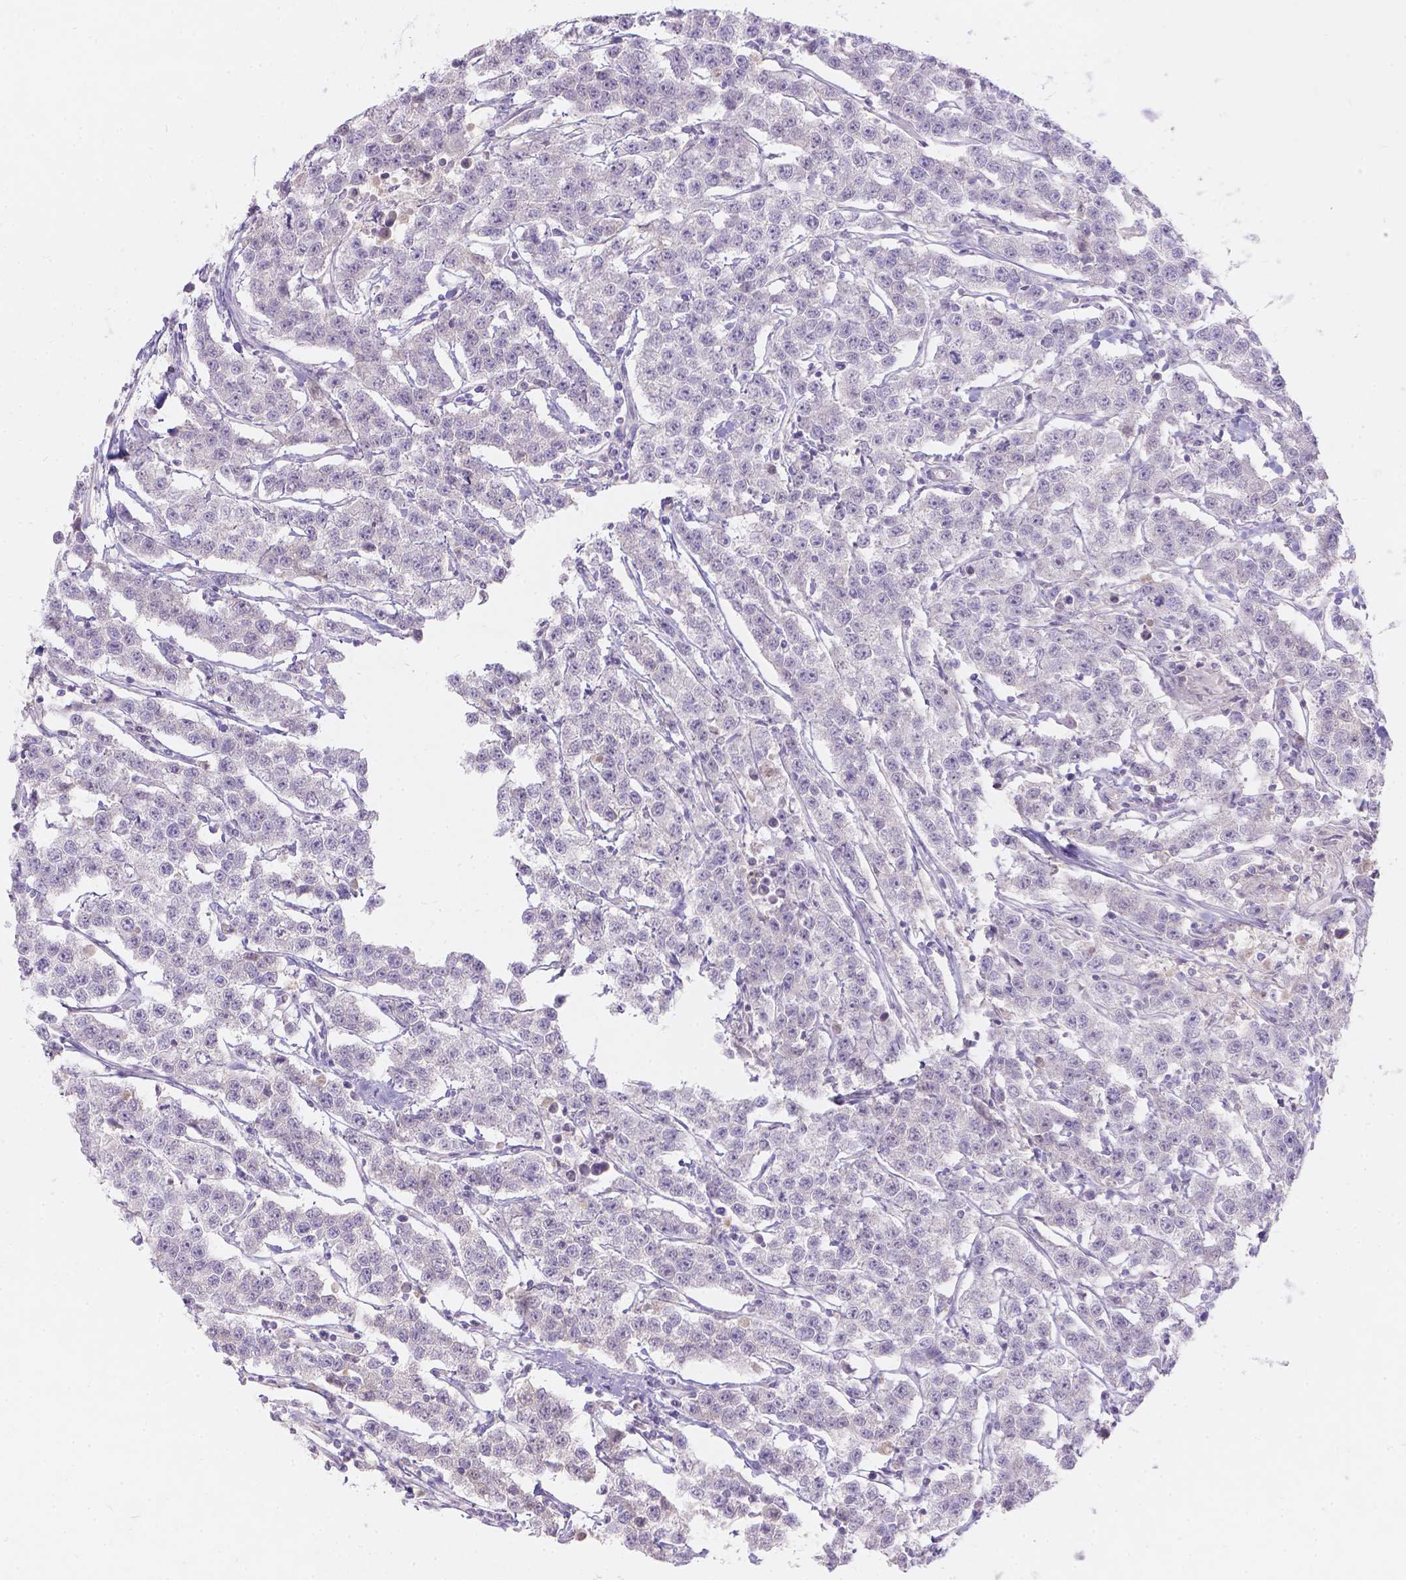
{"staining": {"intensity": "negative", "quantity": "none", "location": "none"}, "tissue": "testis cancer", "cell_type": "Tumor cells", "image_type": "cancer", "snomed": [{"axis": "morphology", "description": "Seminoma, NOS"}, {"axis": "topography", "description": "Testis"}], "caption": "This is an immunohistochemistry histopathology image of testis cancer (seminoma). There is no expression in tumor cells.", "gene": "DCAF4L1", "patient": {"sex": "male", "age": 59}}